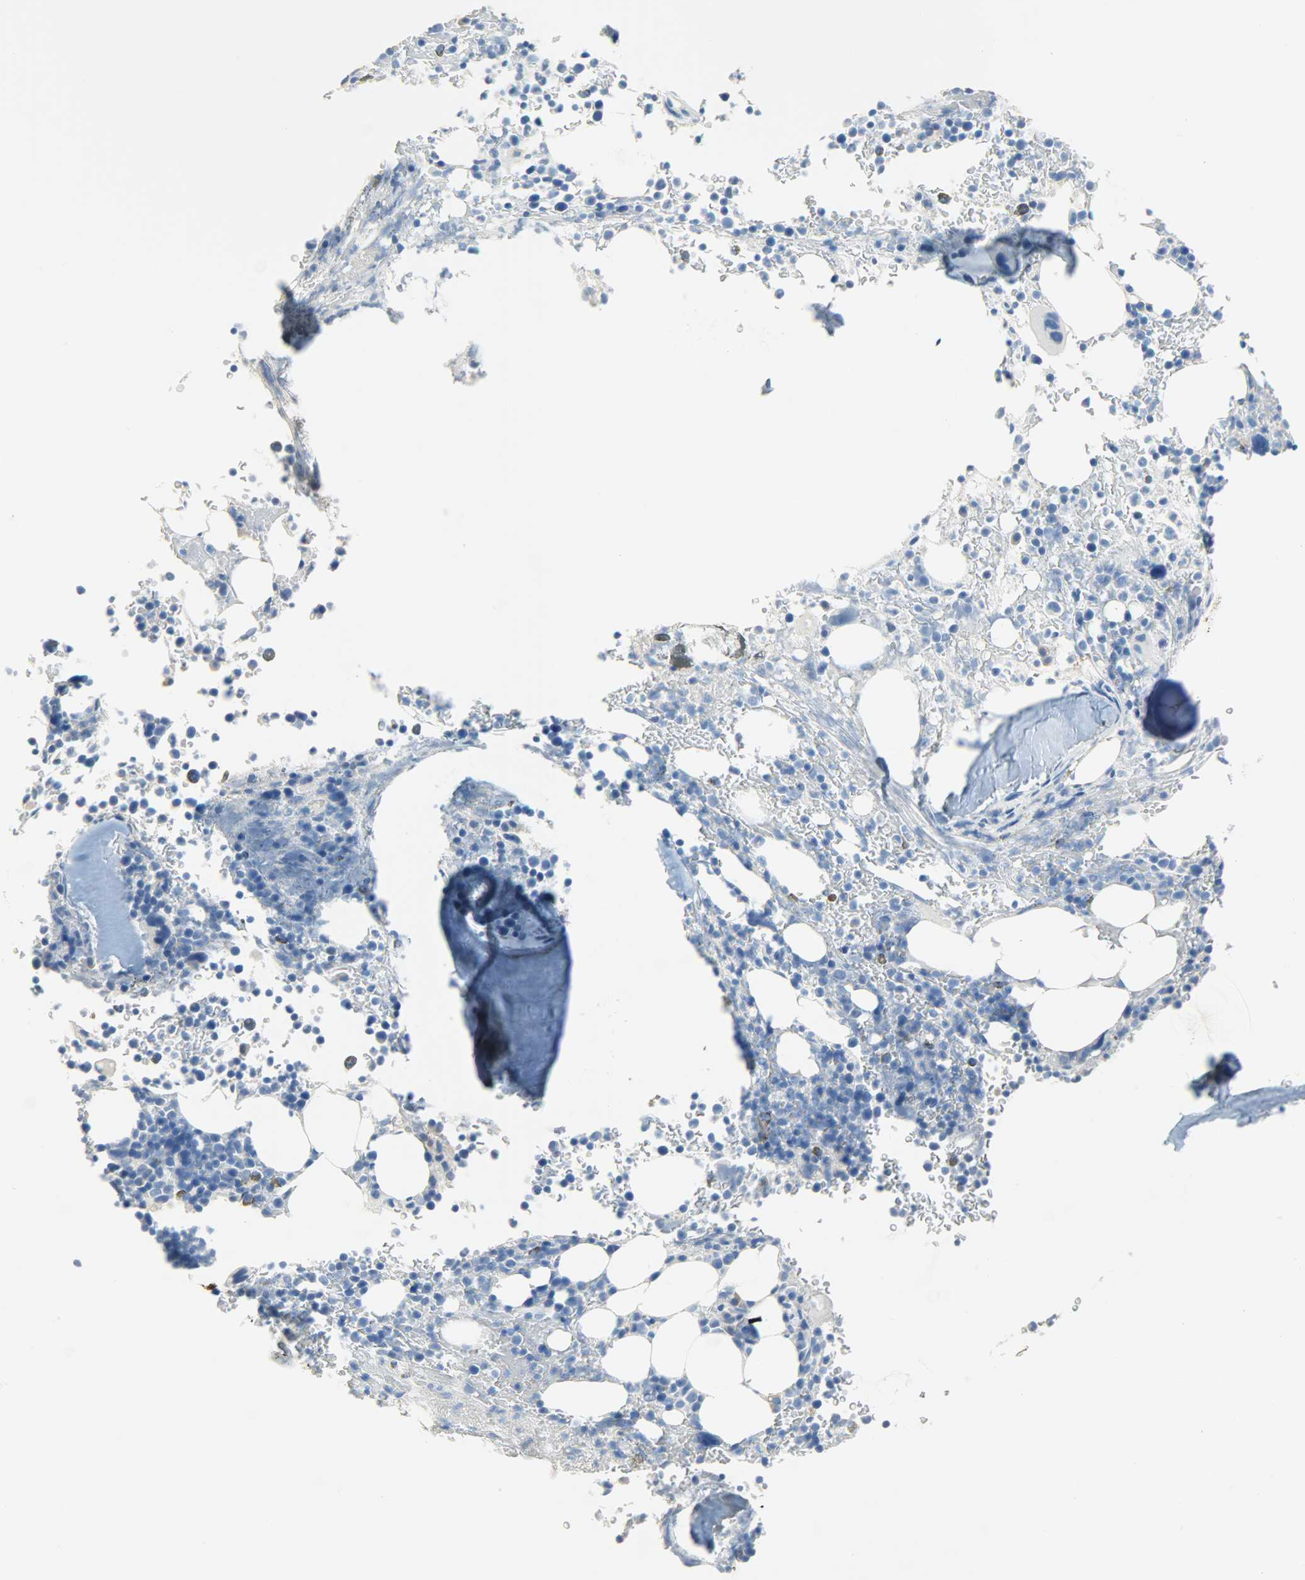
{"staining": {"intensity": "negative", "quantity": "none", "location": "none"}, "tissue": "bone marrow", "cell_type": "Hematopoietic cells", "image_type": "normal", "snomed": [{"axis": "morphology", "description": "Normal tissue, NOS"}, {"axis": "topography", "description": "Bone marrow"}], "caption": "Immunohistochemistry (IHC) photomicrograph of normal bone marrow stained for a protein (brown), which demonstrates no positivity in hematopoietic cells.", "gene": "CRP", "patient": {"sex": "female", "age": 73}}